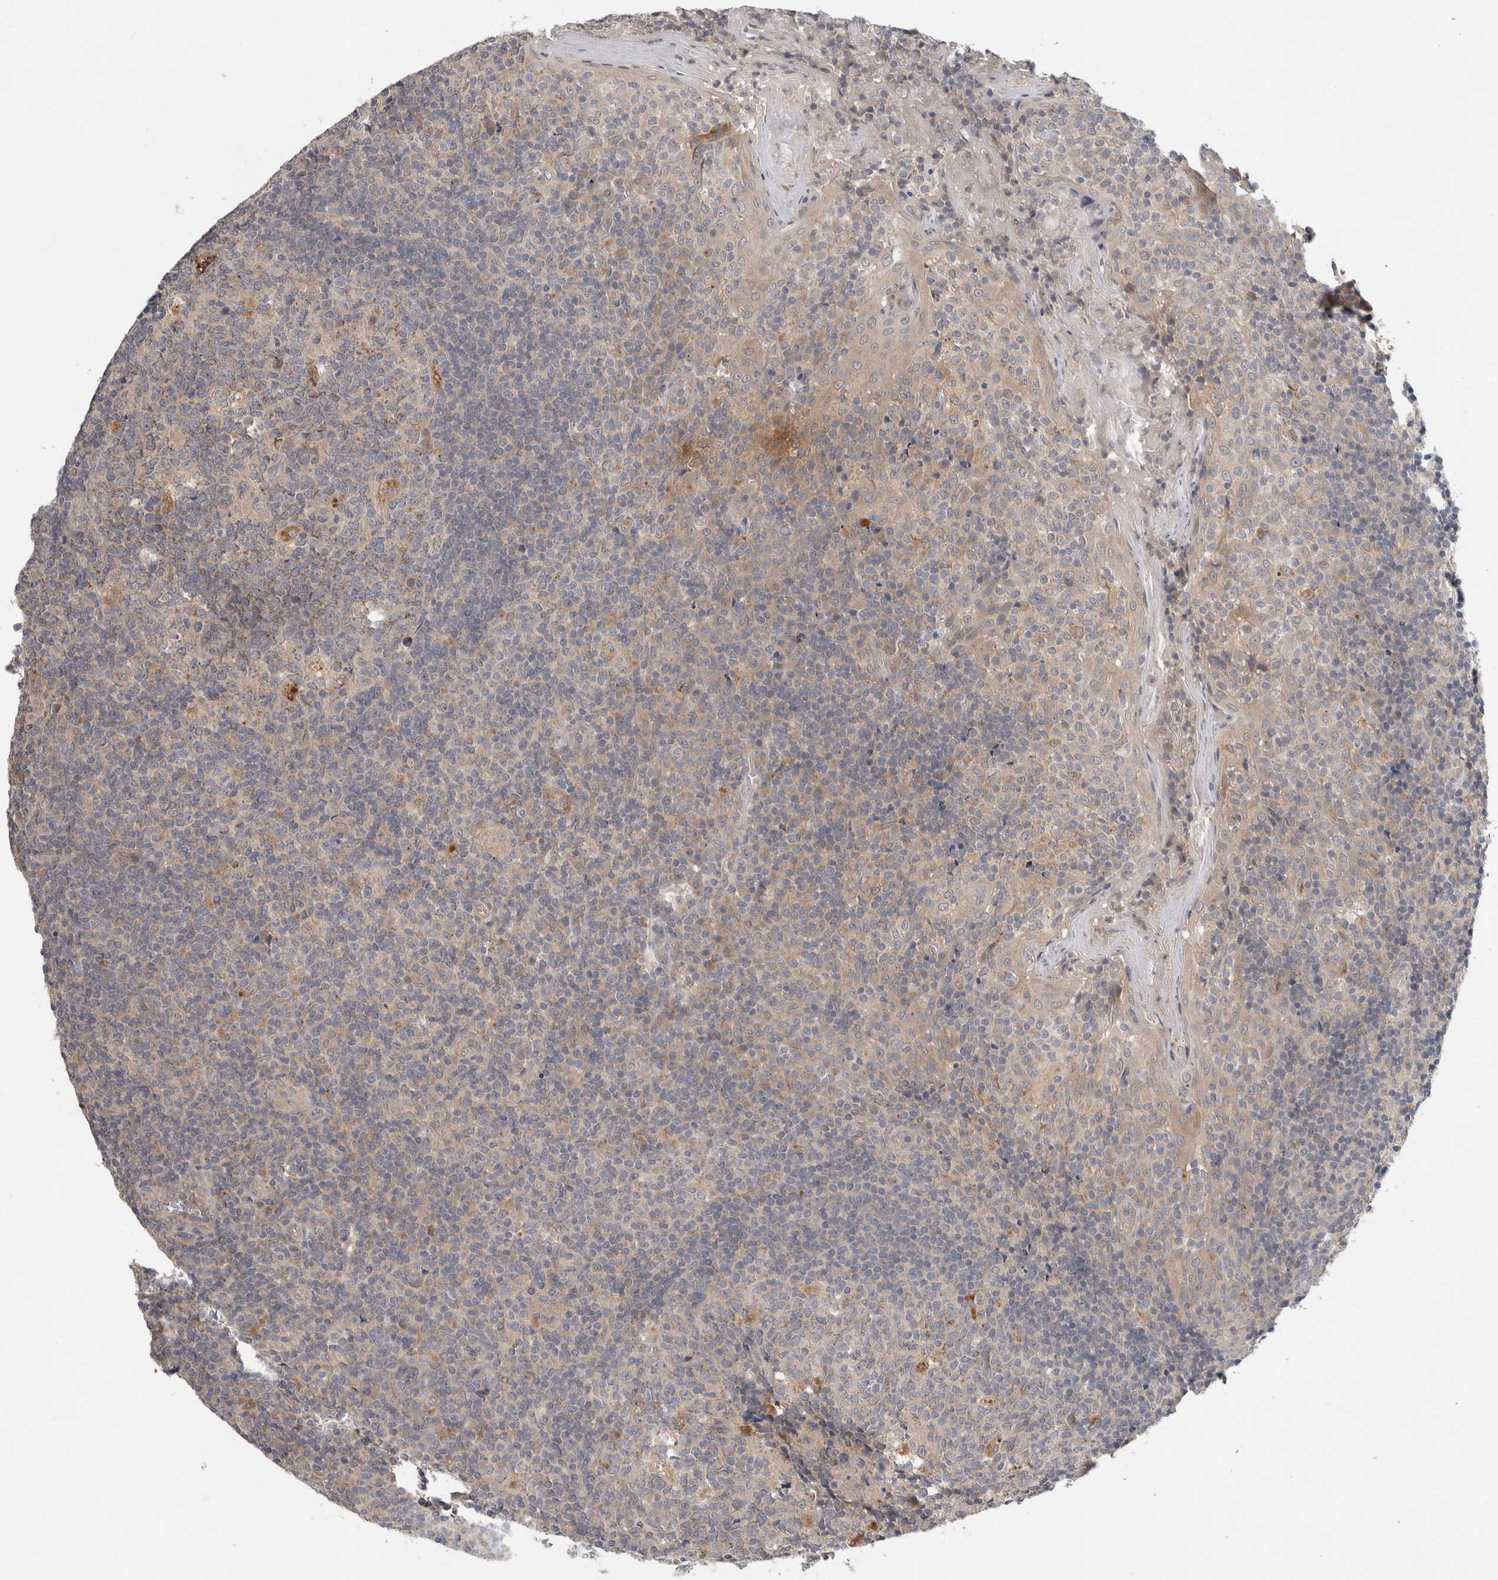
{"staining": {"intensity": "moderate", "quantity": "<25%", "location": "cytoplasmic/membranous"}, "tissue": "tonsil", "cell_type": "Germinal center cells", "image_type": "normal", "snomed": [{"axis": "morphology", "description": "Normal tissue, NOS"}, {"axis": "topography", "description": "Tonsil"}], "caption": "Normal tonsil was stained to show a protein in brown. There is low levels of moderate cytoplasmic/membranous positivity in approximately <25% of germinal center cells.", "gene": "SGK1", "patient": {"sex": "female", "age": 19}}